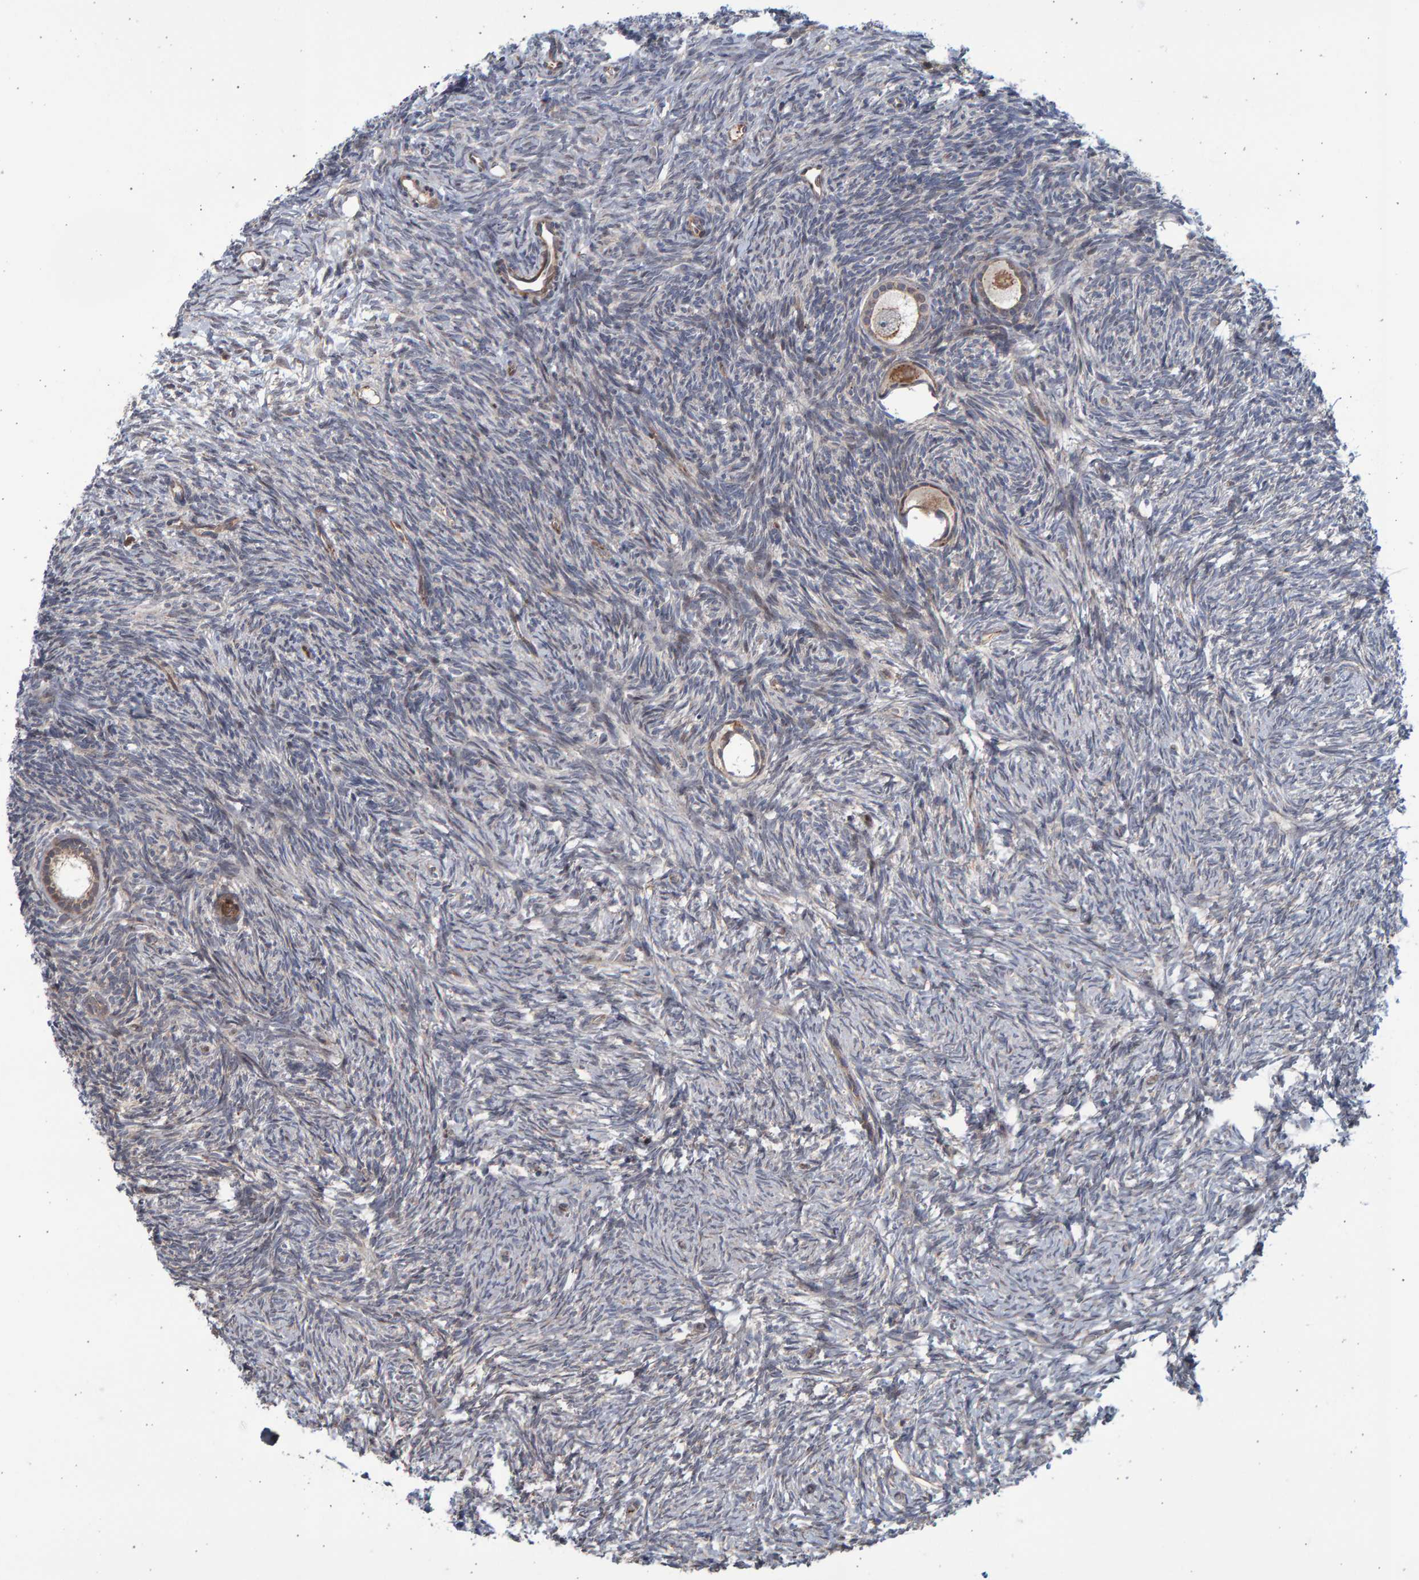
{"staining": {"intensity": "moderate", "quantity": ">75%", "location": "cytoplasmic/membranous"}, "tissue": "ovary", "cell_type": "Follicle cells", "image_type": "normal", "snomed": [{"axis": "morphology", "description": "Normal tissue, NOS"}, {"axis": "topography", "description": "Ovary"}], "caption": "Immunohistochemistry (IHC) (DAB (3,3'-diaminobenzidine)) staining of unremarkable ovary reveals moderate cytoplasmic/membranous protein staining in about >75% of follicle cells. The staining was performed using DAB to visualize the protein expression in brown, while the nuclei were stained in blue with hematoxylin (Magnification: 20x).", "gene": "LRBA", "patient": {"sex": "female", "age": 34}}